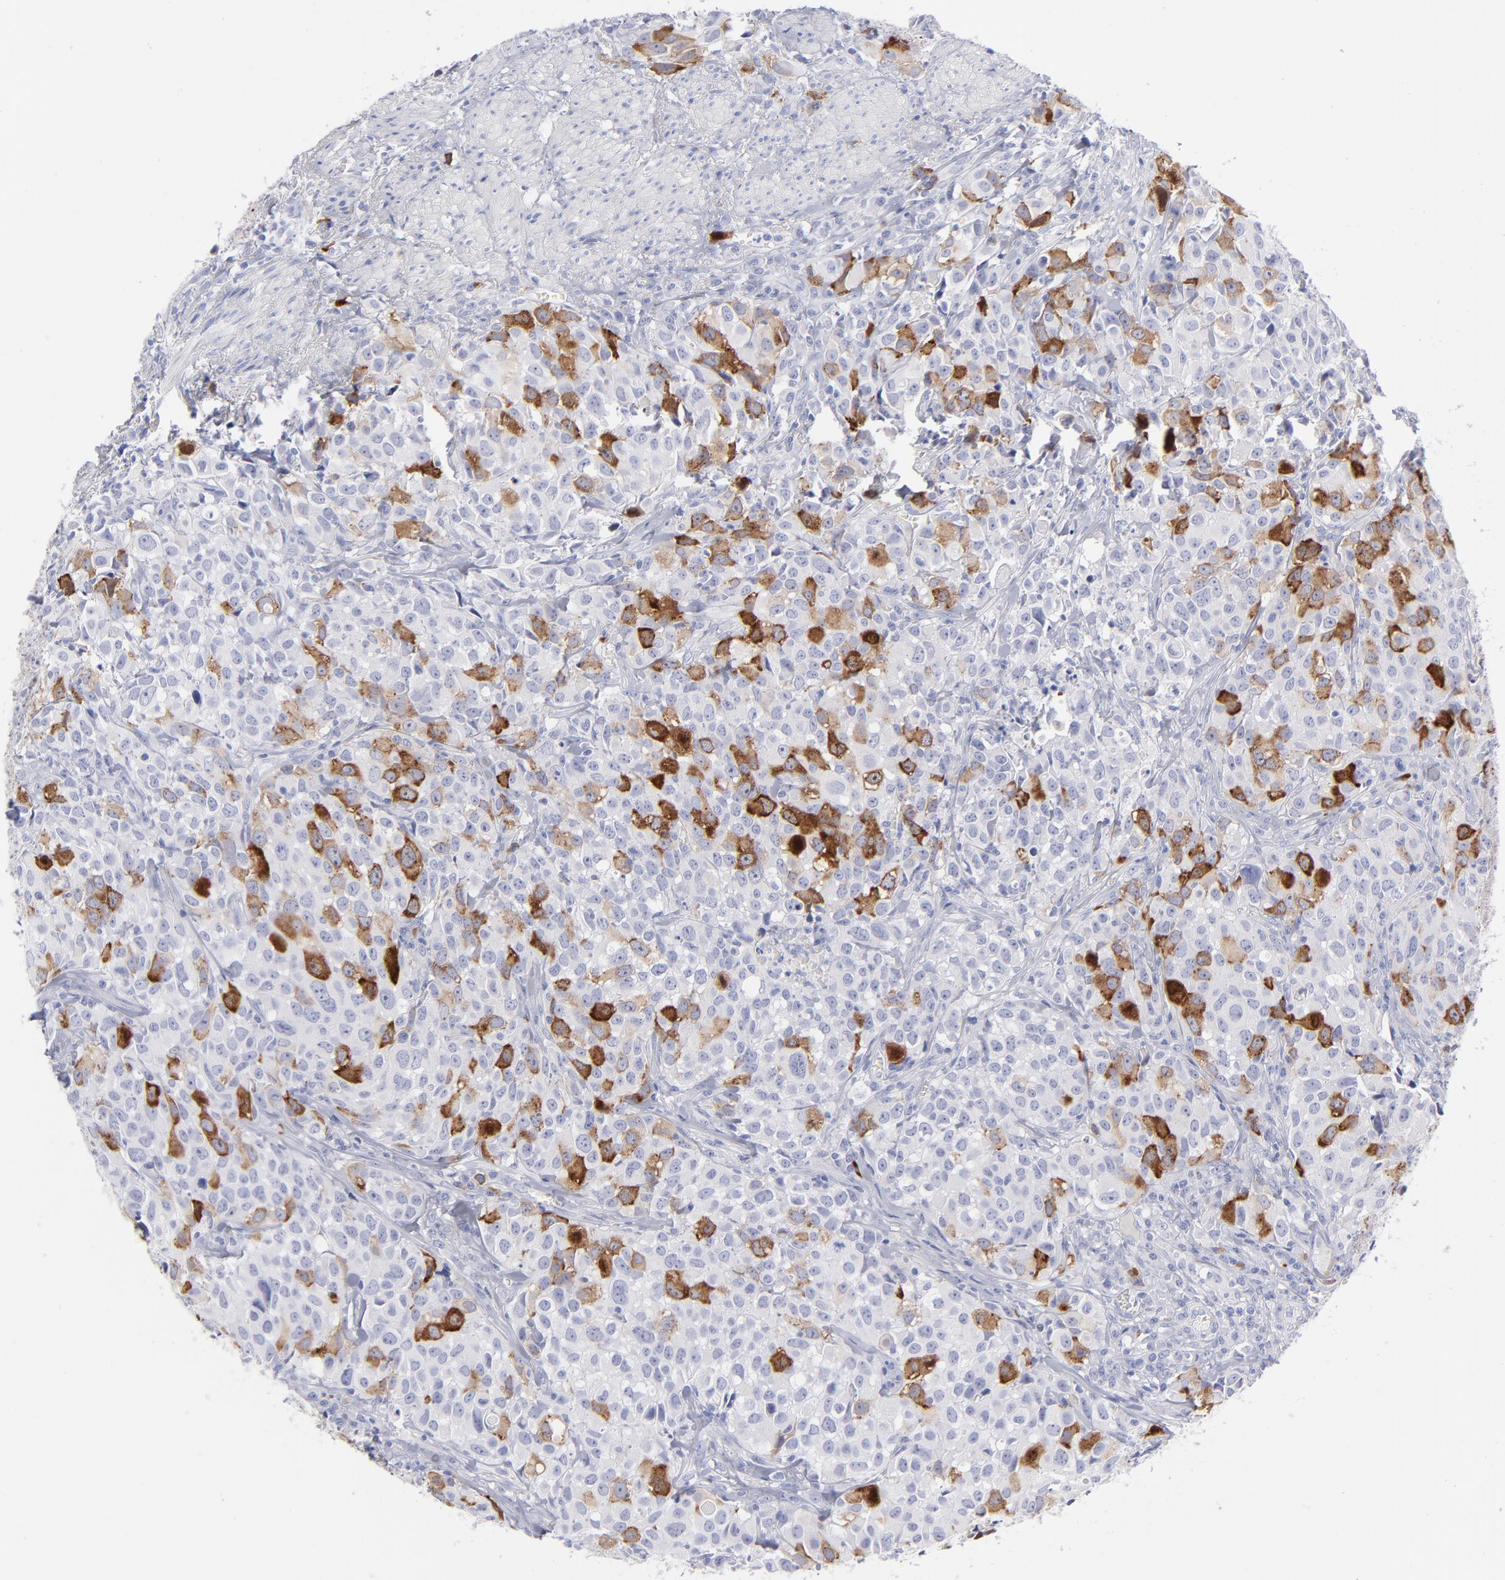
{"staining": {"intensity": "strong", "quantity": "<25%", "location": "cytoplasmic/membranous"}, "tissue": "urothelial cancer", "cell_type": "Tumor cells", "image_type": "cancer", "snomed": [{"axis": "morphology", "description": "Urothelial carcinoma, High grade"}, {"axis": "topography", "description": "Urinary bladder"}], "caption": "A histopathology image of urothelial cancer stained for a protein exhibits strong cytoplasmic/membranous brown staining in tumor cells. The protein is shown in brown color, while the nuclei are stained blue.", "gene": "CCNB1", "patient": {"sex": "female", "age": 75}}